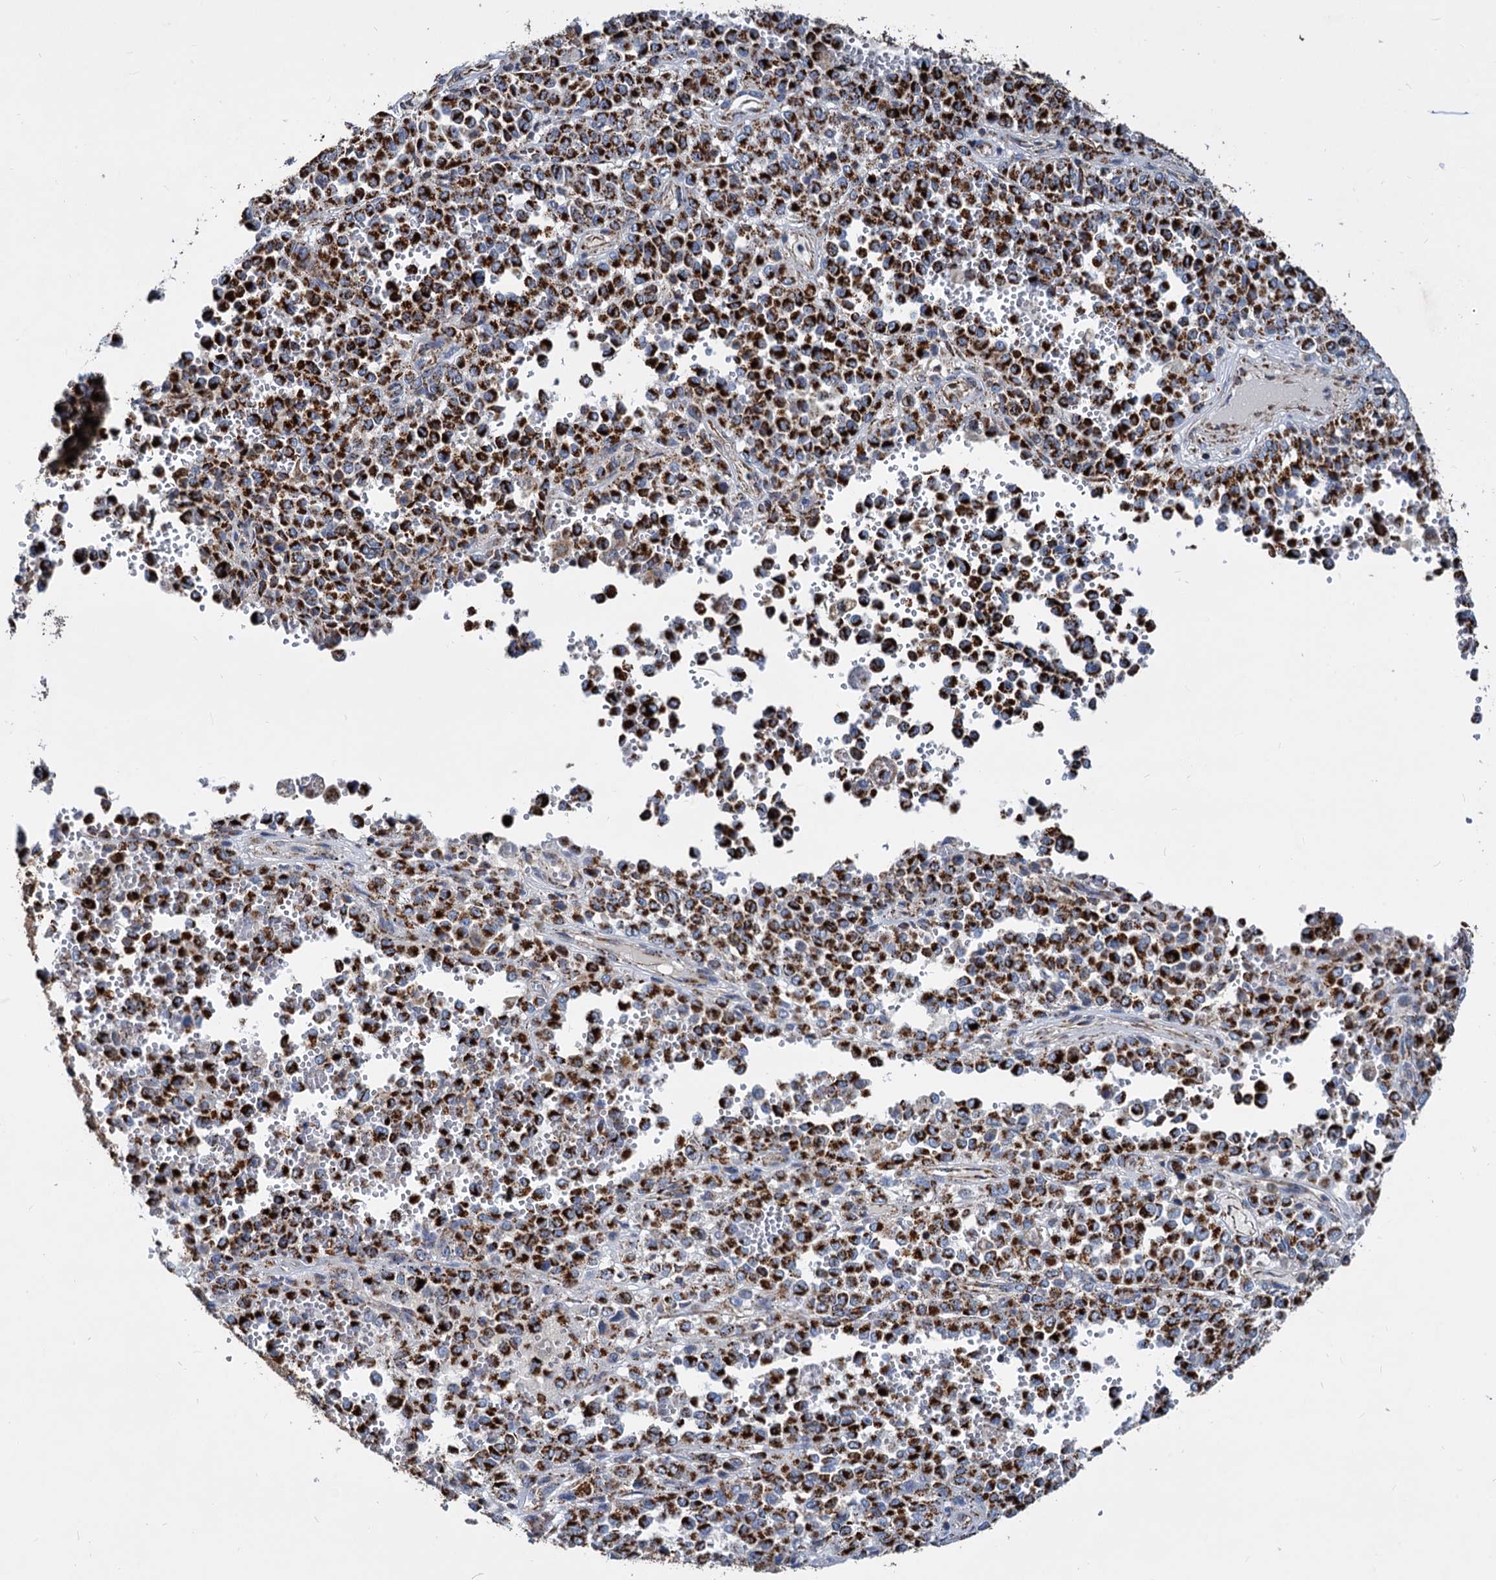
{"staining": {"intensity": "strong", "quantity": ">75%", "location": "cytoplasmic/membranous"}, "tissue": "melanoma", "cell_type": "Tumor cells", "image_type": "cancer", "snomed": [{"axis": "morphology", "description": "Malignant melanoma, Metastatic site"}, {"axis": "topography", "description": "Pancreas"}], "caption": "Protein expression analysis of malignant melanoma (metastatic site) reveals strong cytoplasmic/membranous expression in about >75% of tumor cells.", "gene": "TIMM10", "patient": {"sex": "female", "age": 30}}